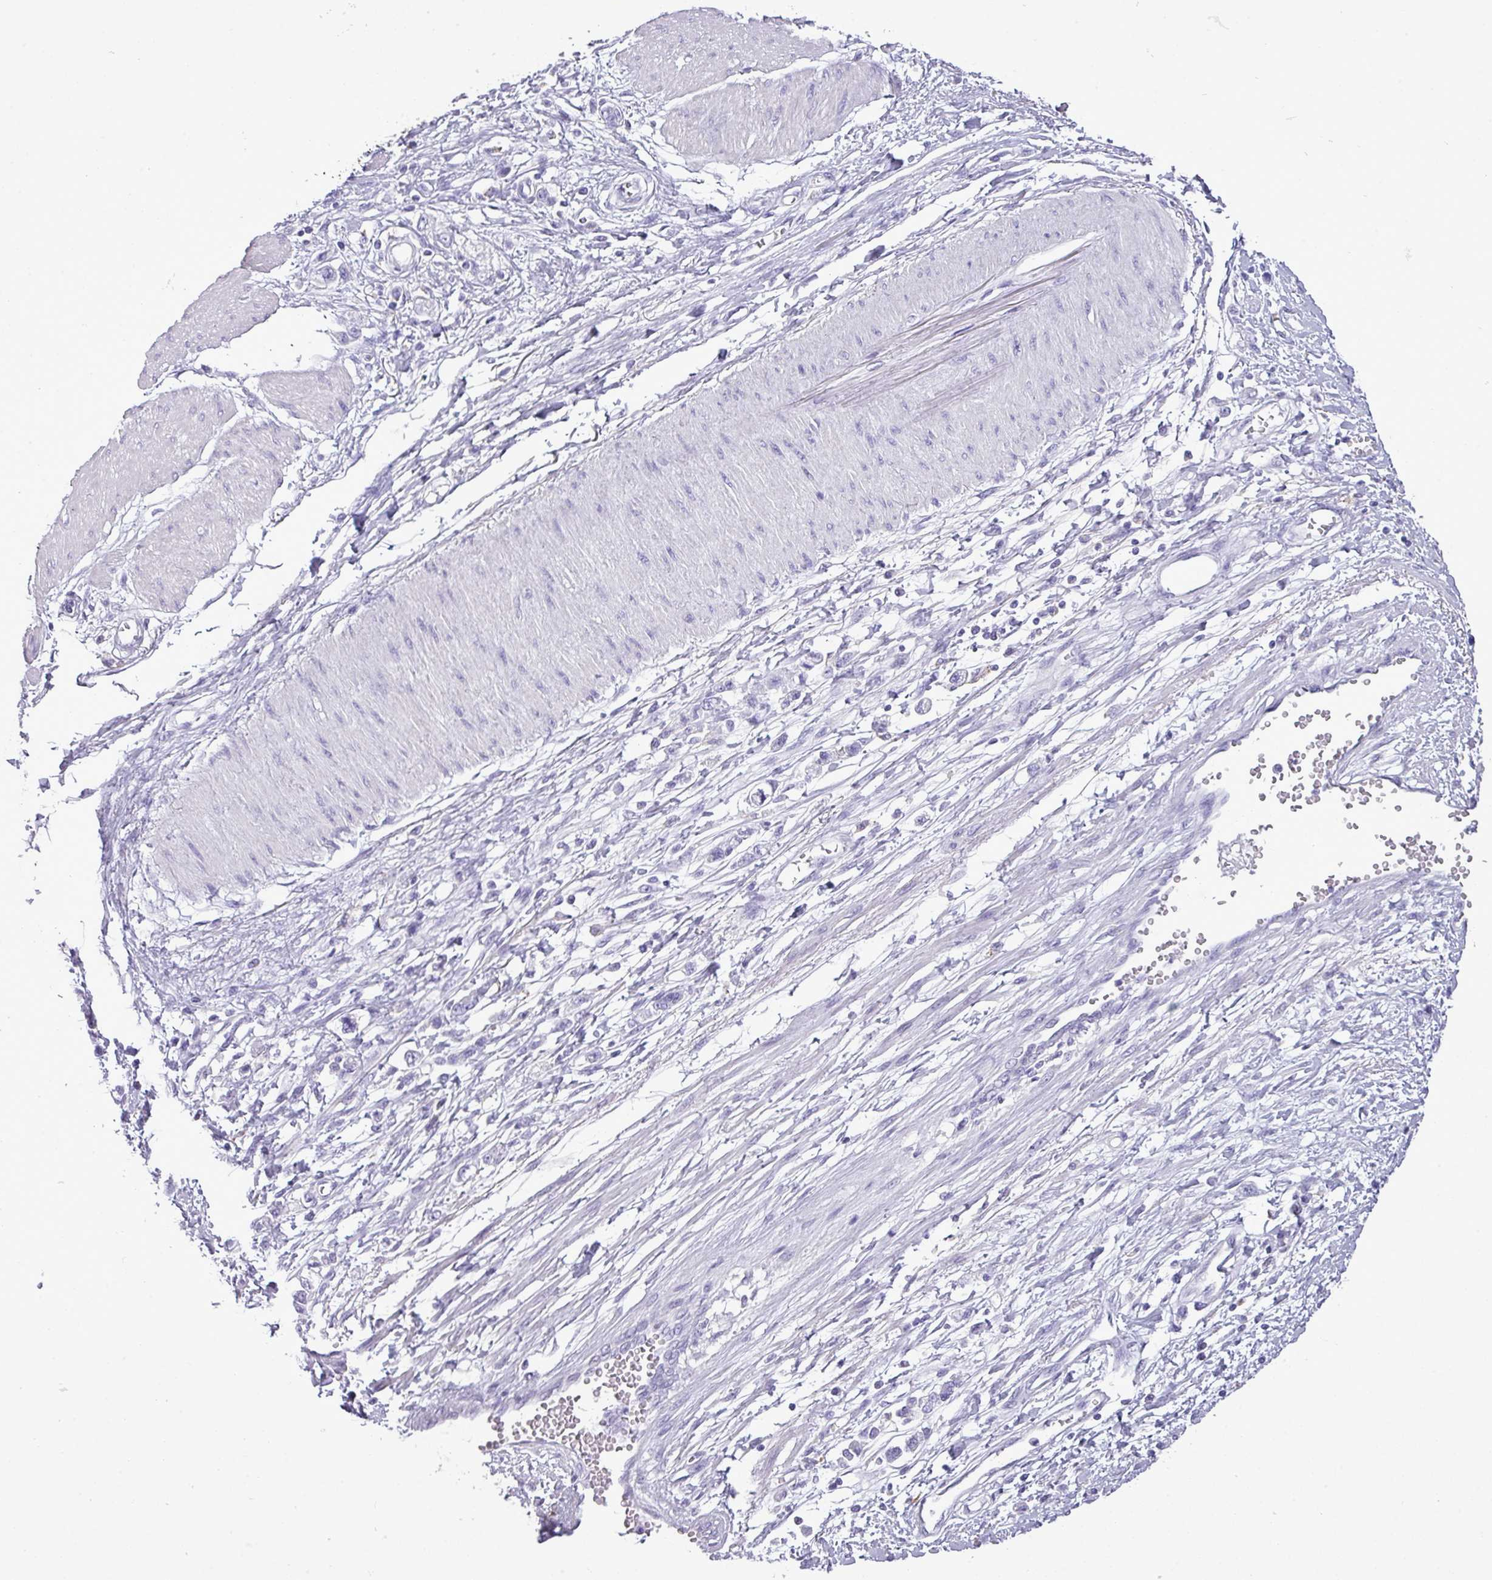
{"staining": {"intensity": "negative", "quantity": "none", "location": "none"}, "tissue": "stomach cancer", "cell_type": "Tumor cells", "image_type": "cancer", "snomed": [{"axis": "morphology", "description": "Adenocarcinoma, NOS"}, {"axis": "topography", "description": "Stomach"}], "caption": "Immunohistochemical staining of human stomach cancer demonstrates no significant staining in tumor cells.", "gene": "RBMXL2", "patient": {"sex": "female", "age": 76}}